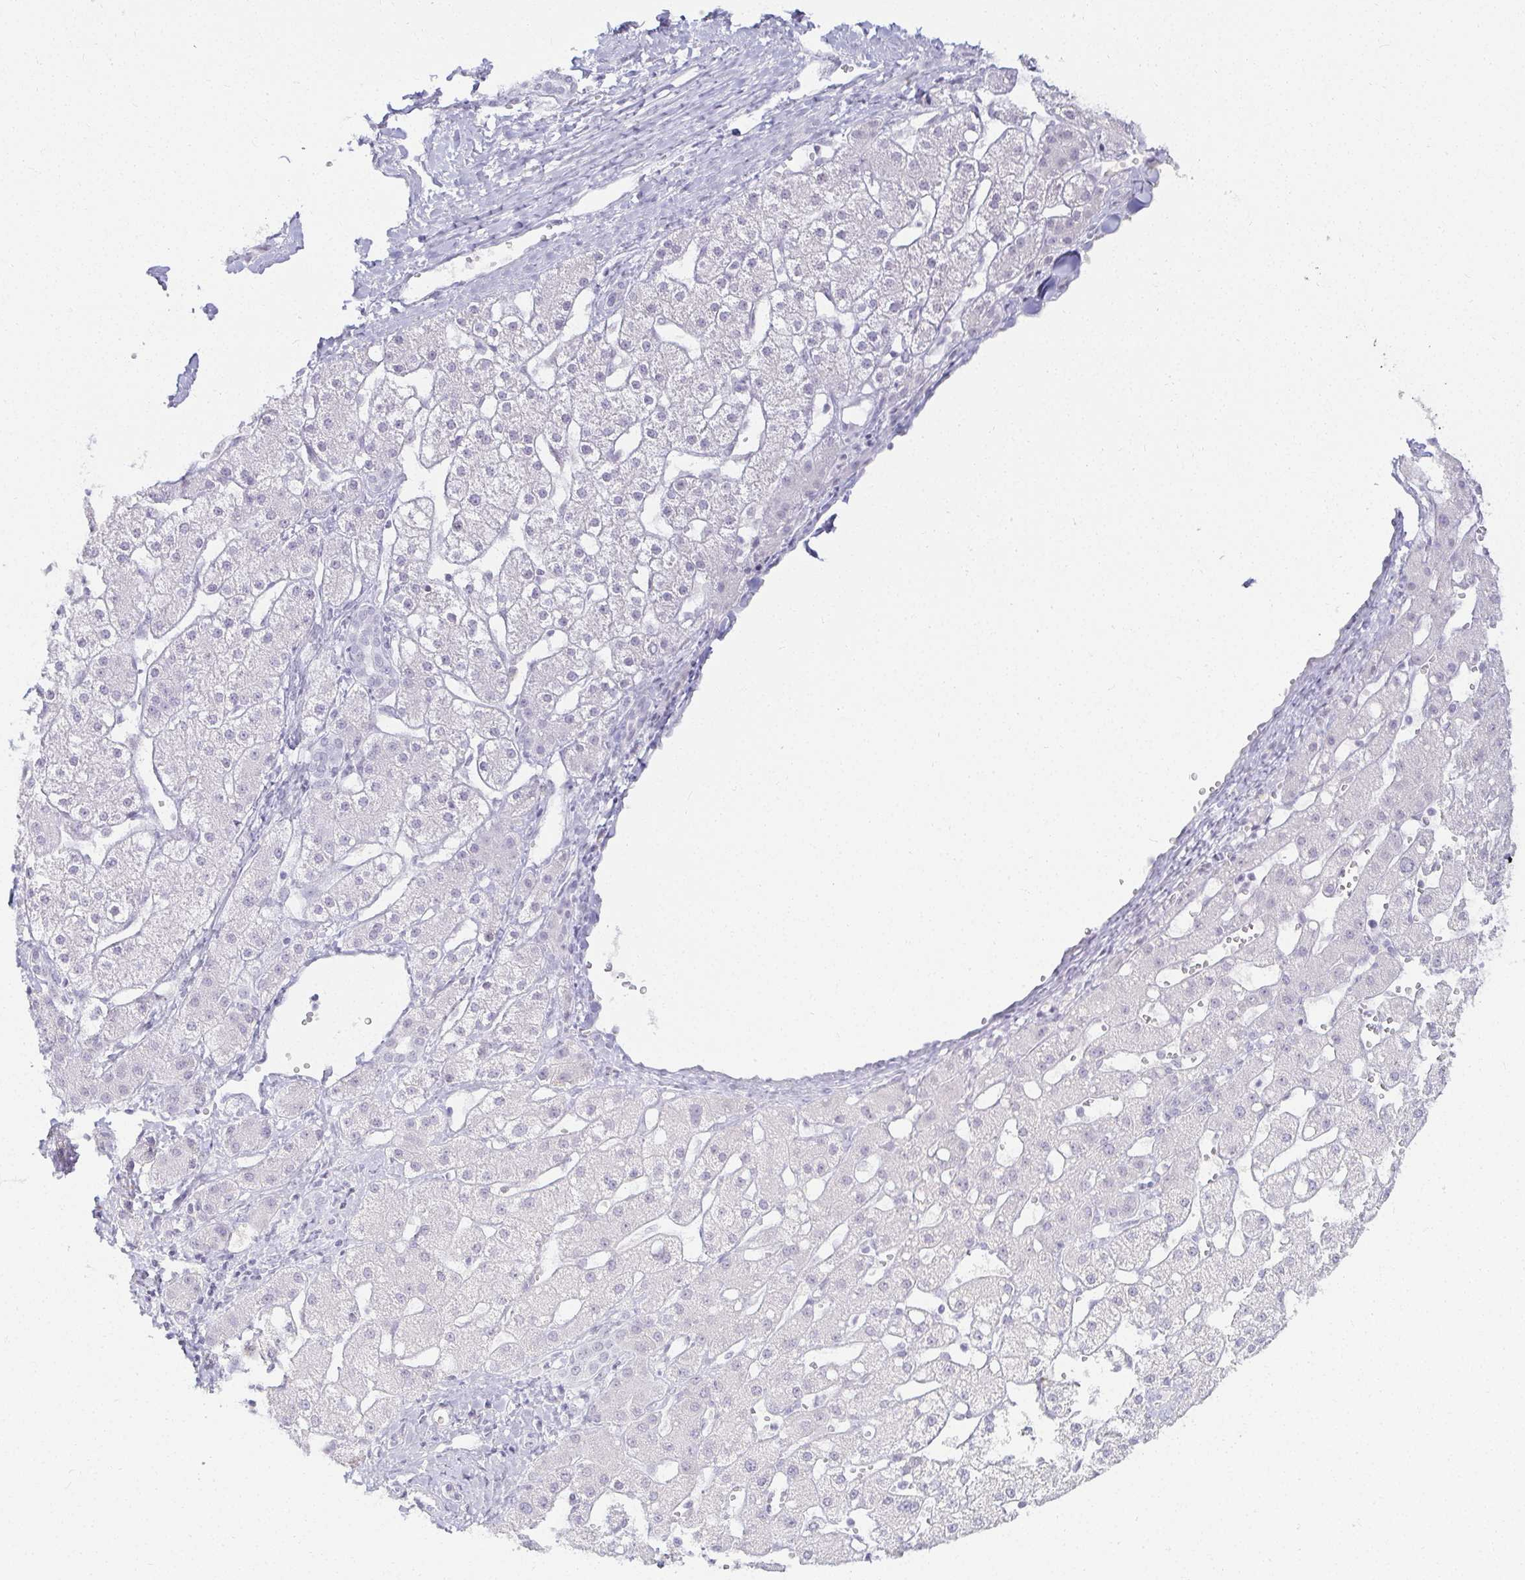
{"staining": {"intensity": "negative", "quantity": "none", "location": "none"}, "tissue": "liver cancer", "cell_type": "Tumor cells", "image_type": "cancer", "snomed": [{"axis": "morphology", "description": "Carcinoma, Hepatocellular, NOS"}, {"axis": "topography", "description": "Liver"}], "caption": "Immunohistochemistry micrograph of neoplastic tissue: liver cancer stained with DAB shows no significant protein expression in tumor cells. (DAB IHC visualized using brightfield microscopy, high magnification).", "gene": "ACAN", "patient": {"sex": "male", "age": 67}}